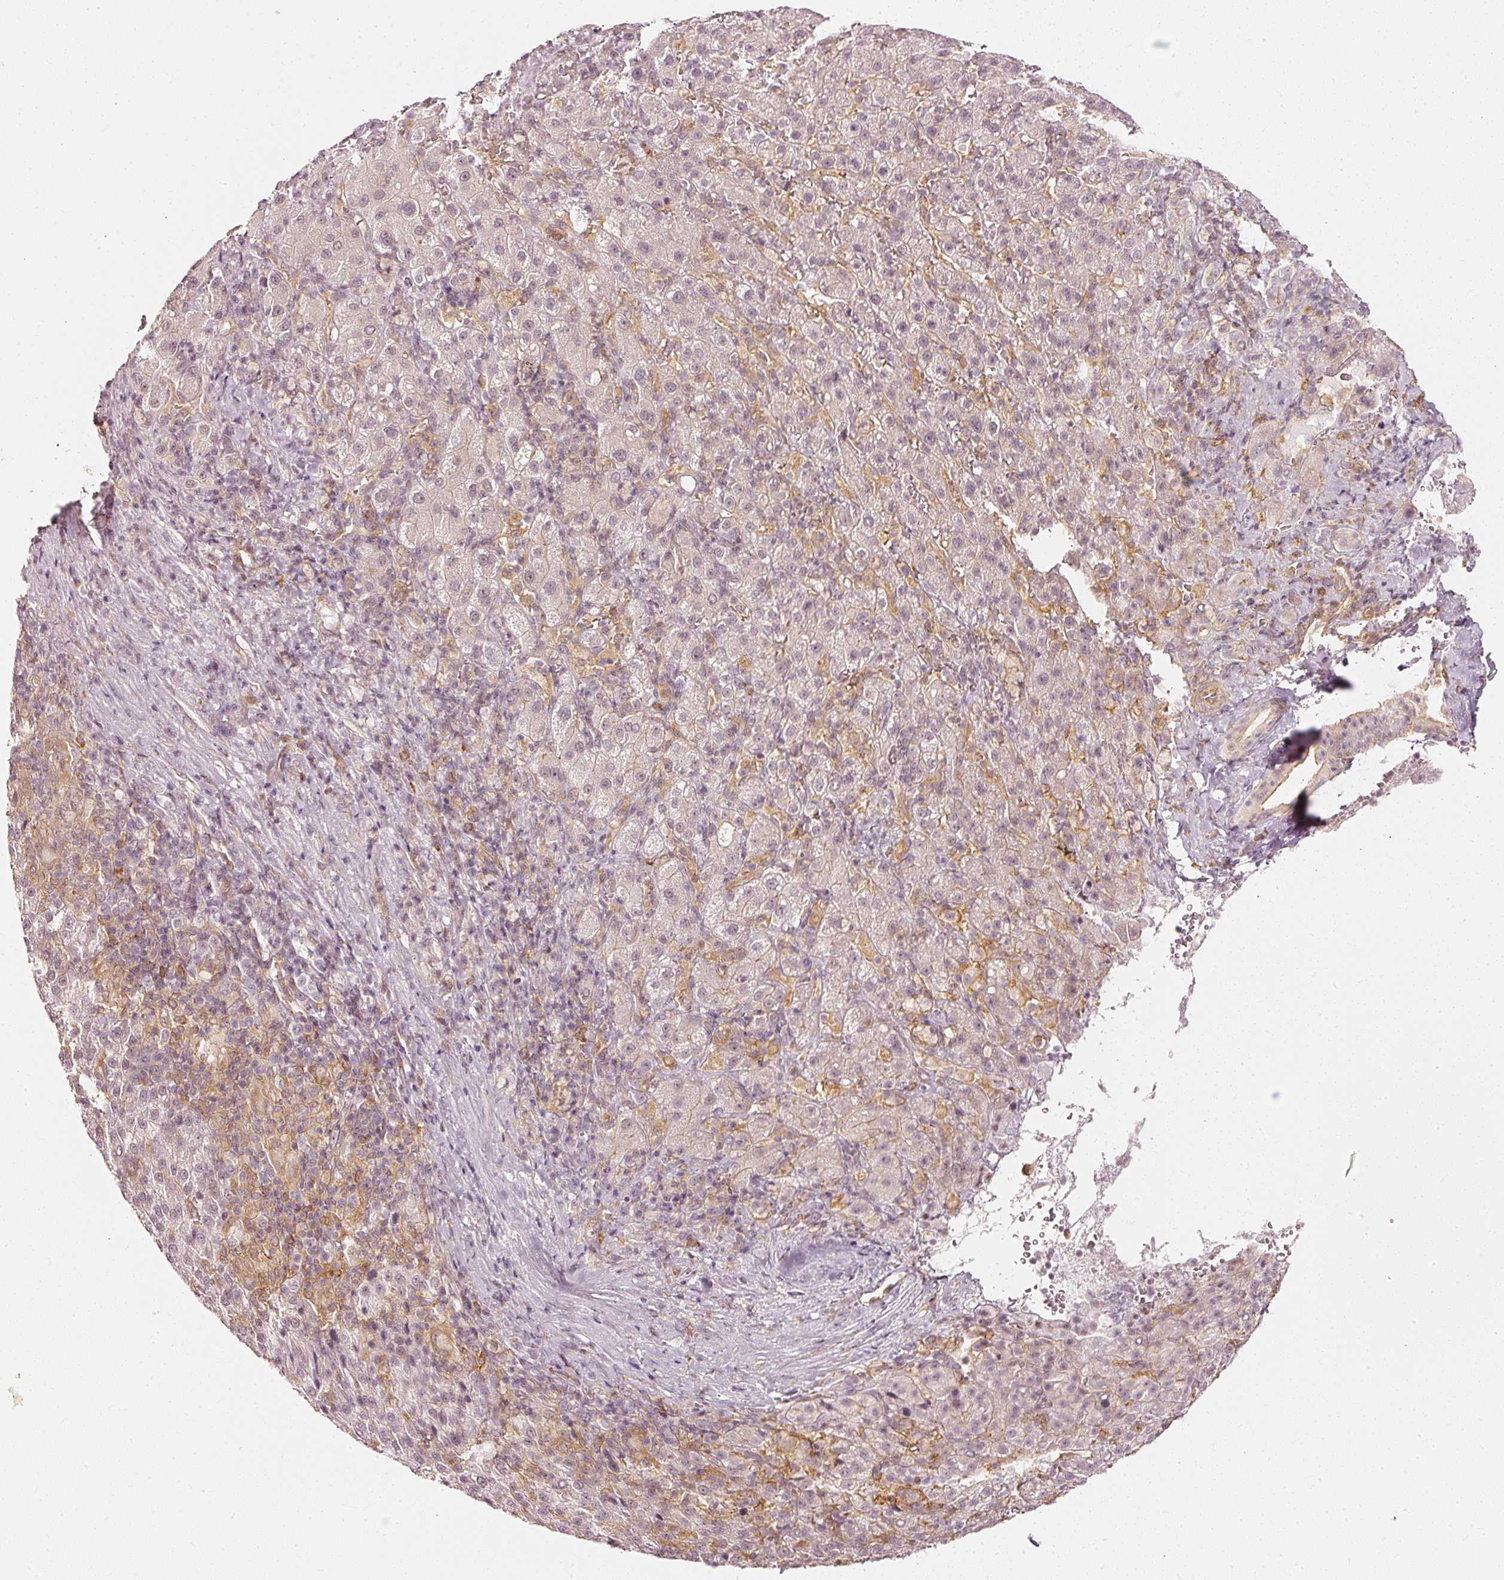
{"staining": {"intensity": "negative", "quantity": "none", "location": "none"}, "tissue": "liver cancer", "cell_type": "Tumor cells", "image_type": "cancer", "snomed": [{"axis": "morphology", "description": "Carcinoma, Hepatocellular, NOS"}, {"axis": "topography", "description": "Liver"}], "caption": "The photomicrograph exhibits no staining of tumor cells in liver hepatocellular carcinoma.", "gene": "DRD2", "patient": {"sex": "female", "age": 58}}